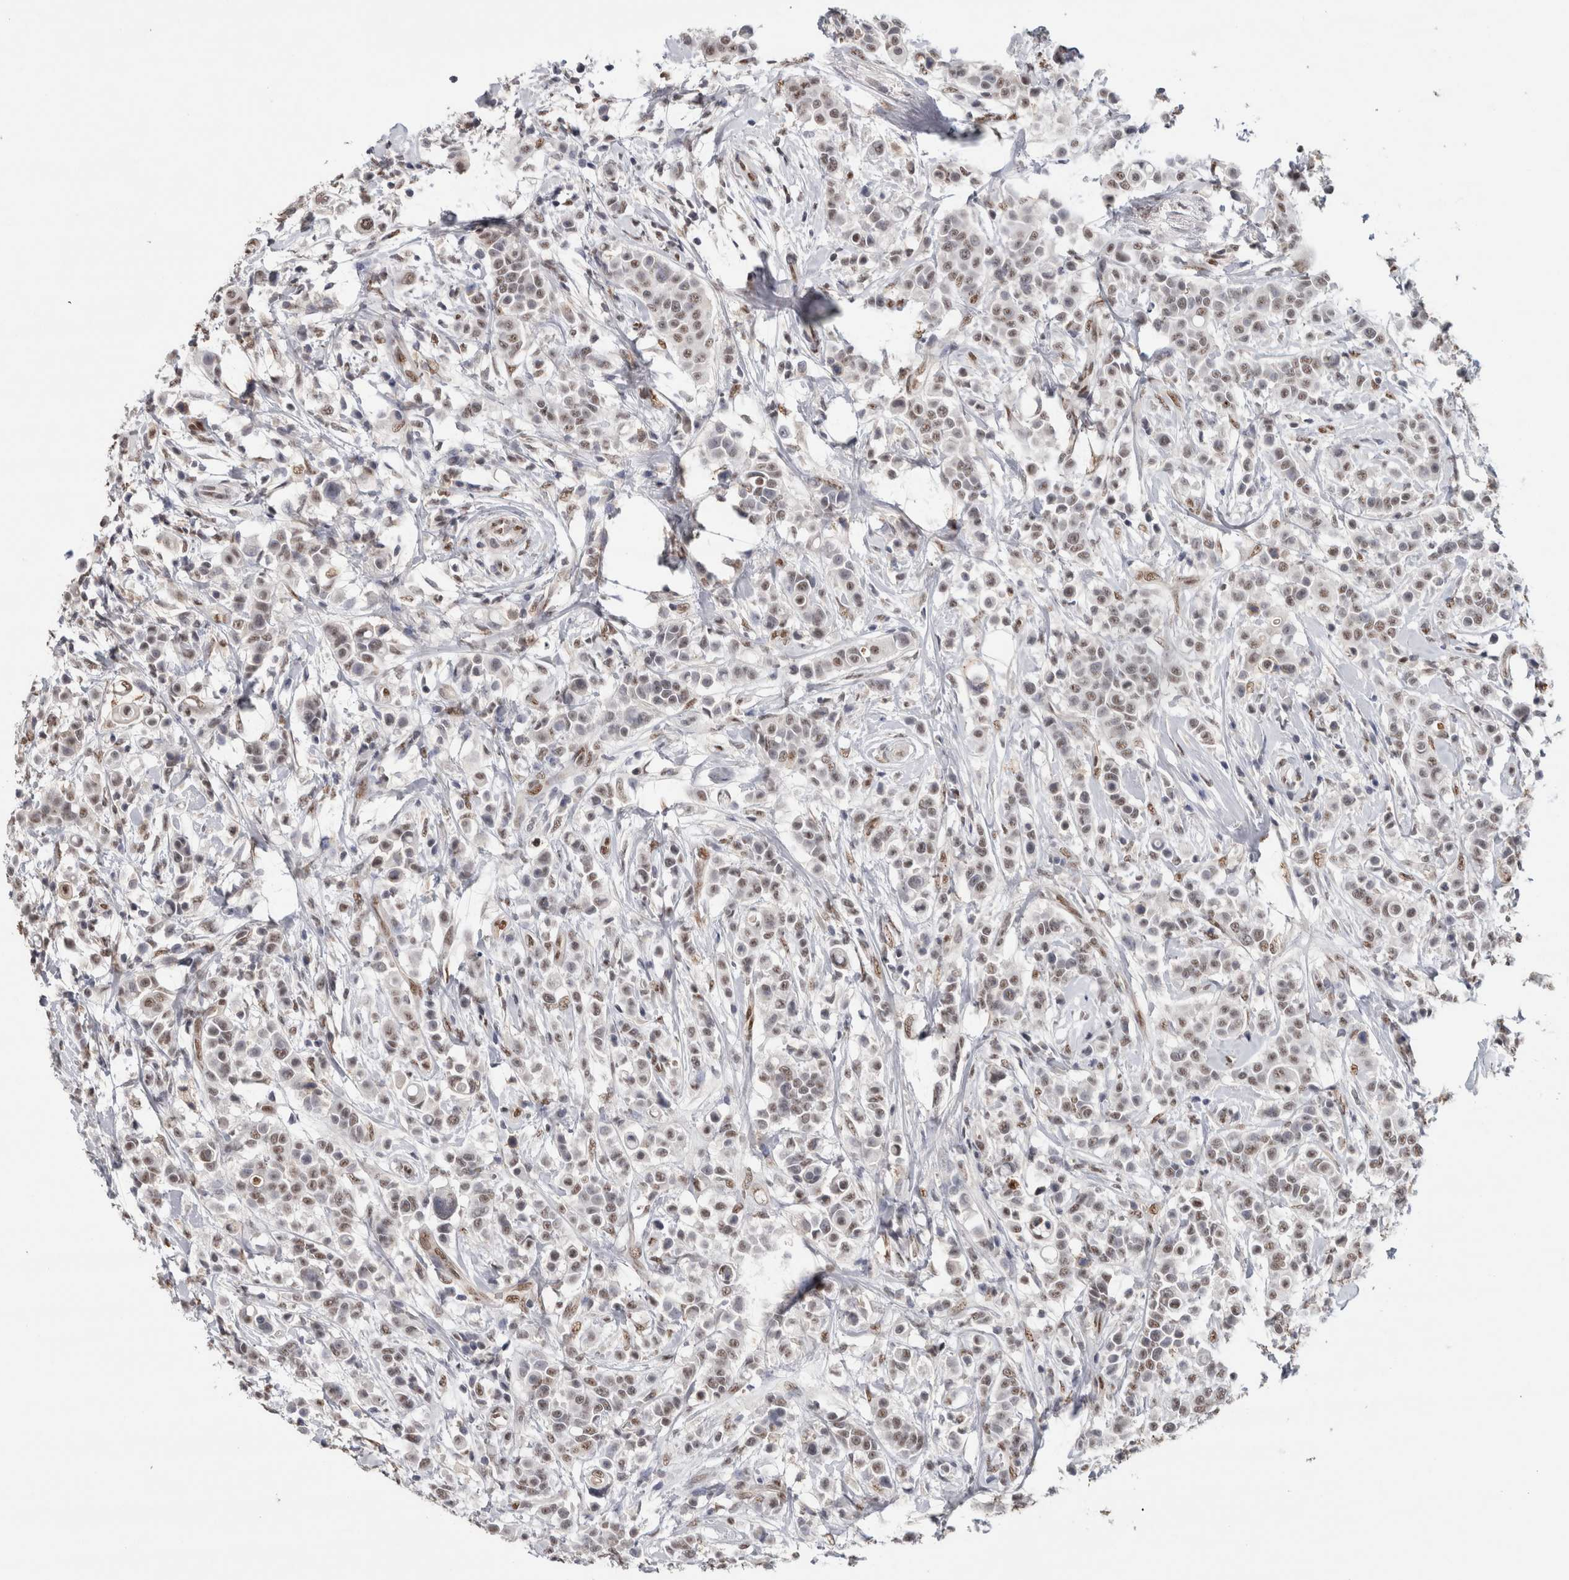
{"staining": {"intensity": "weak", "quantity": "<25%", "location": "nuclear"}, "tissue": "breast cancer", "cell_type": "Tumor cells", "image_type": "cancer", "snomed": [{"axis": "morphology", "description": "Duct carcinoma"}, {"axis": "topography", "description": "Breast"}], "caption": "Photomicrograph shows no protein positivity in tumor cells of breast cancer (infiltrating ductal carcinoma) tissue.", "gene": "RPS6KA2", "patient": {"sex": "female", "age": 27}}